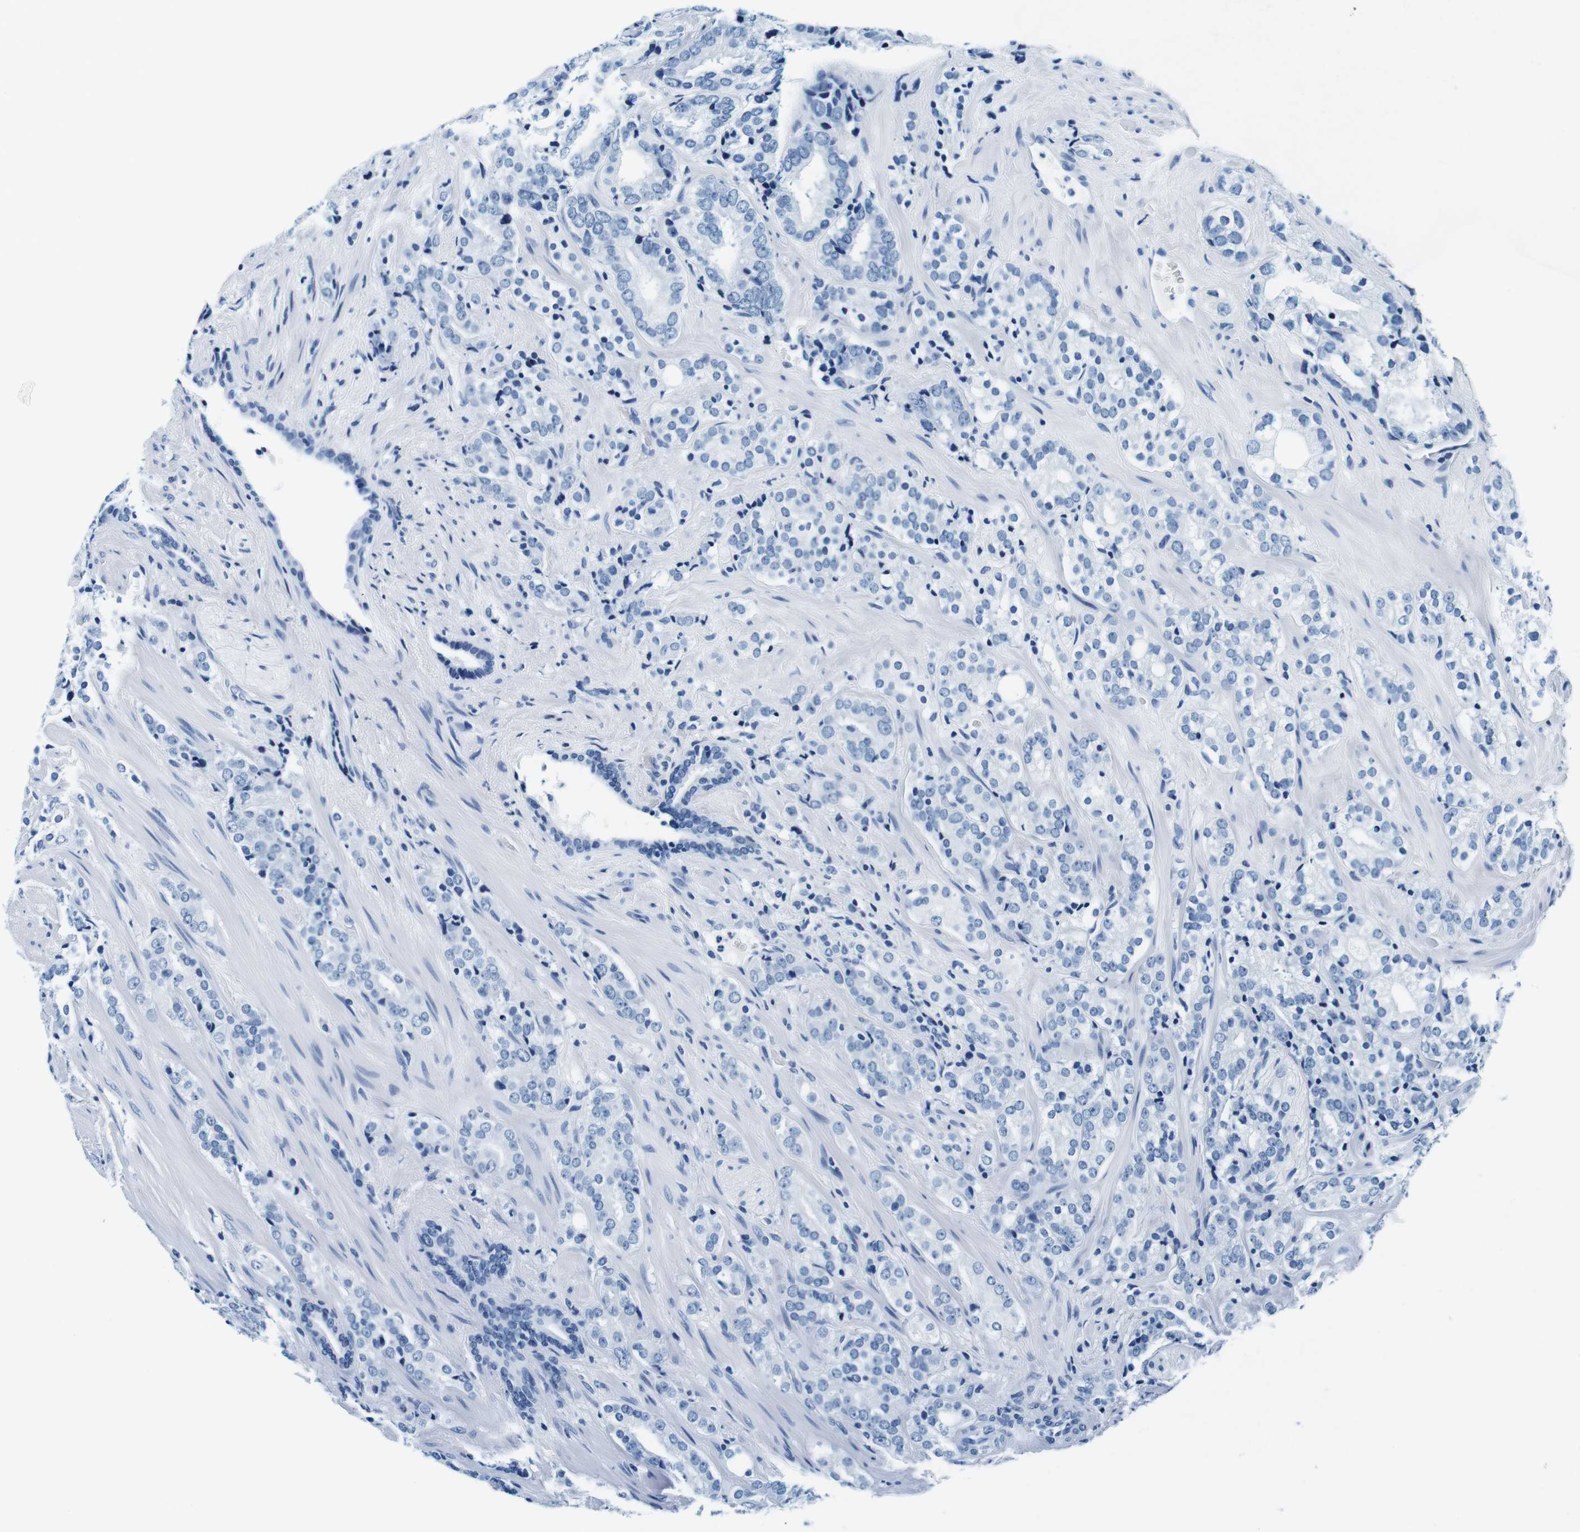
{"staining": {"intensity": "negative", "quantity": "none", "location": "none"}, "tissue": "prostate cancer", "cell_type": "Tumor cells", "image_type": "cancer", "snomed": [{"axis": "morphology", "description": "Adenocarcinoma, High grade"}, {"axis": "topography", "description": "Prostate"}], "caption": "An immunohistochemistry (IHC) micrograph of adenocarcinoma (high-grade) (prostate) is shown. There is no staining in tumor cells of adenocarcinoma (high-grade) (prostate).", "gene": "ELANE", "patient": {"sex": "male", "age": 71}}